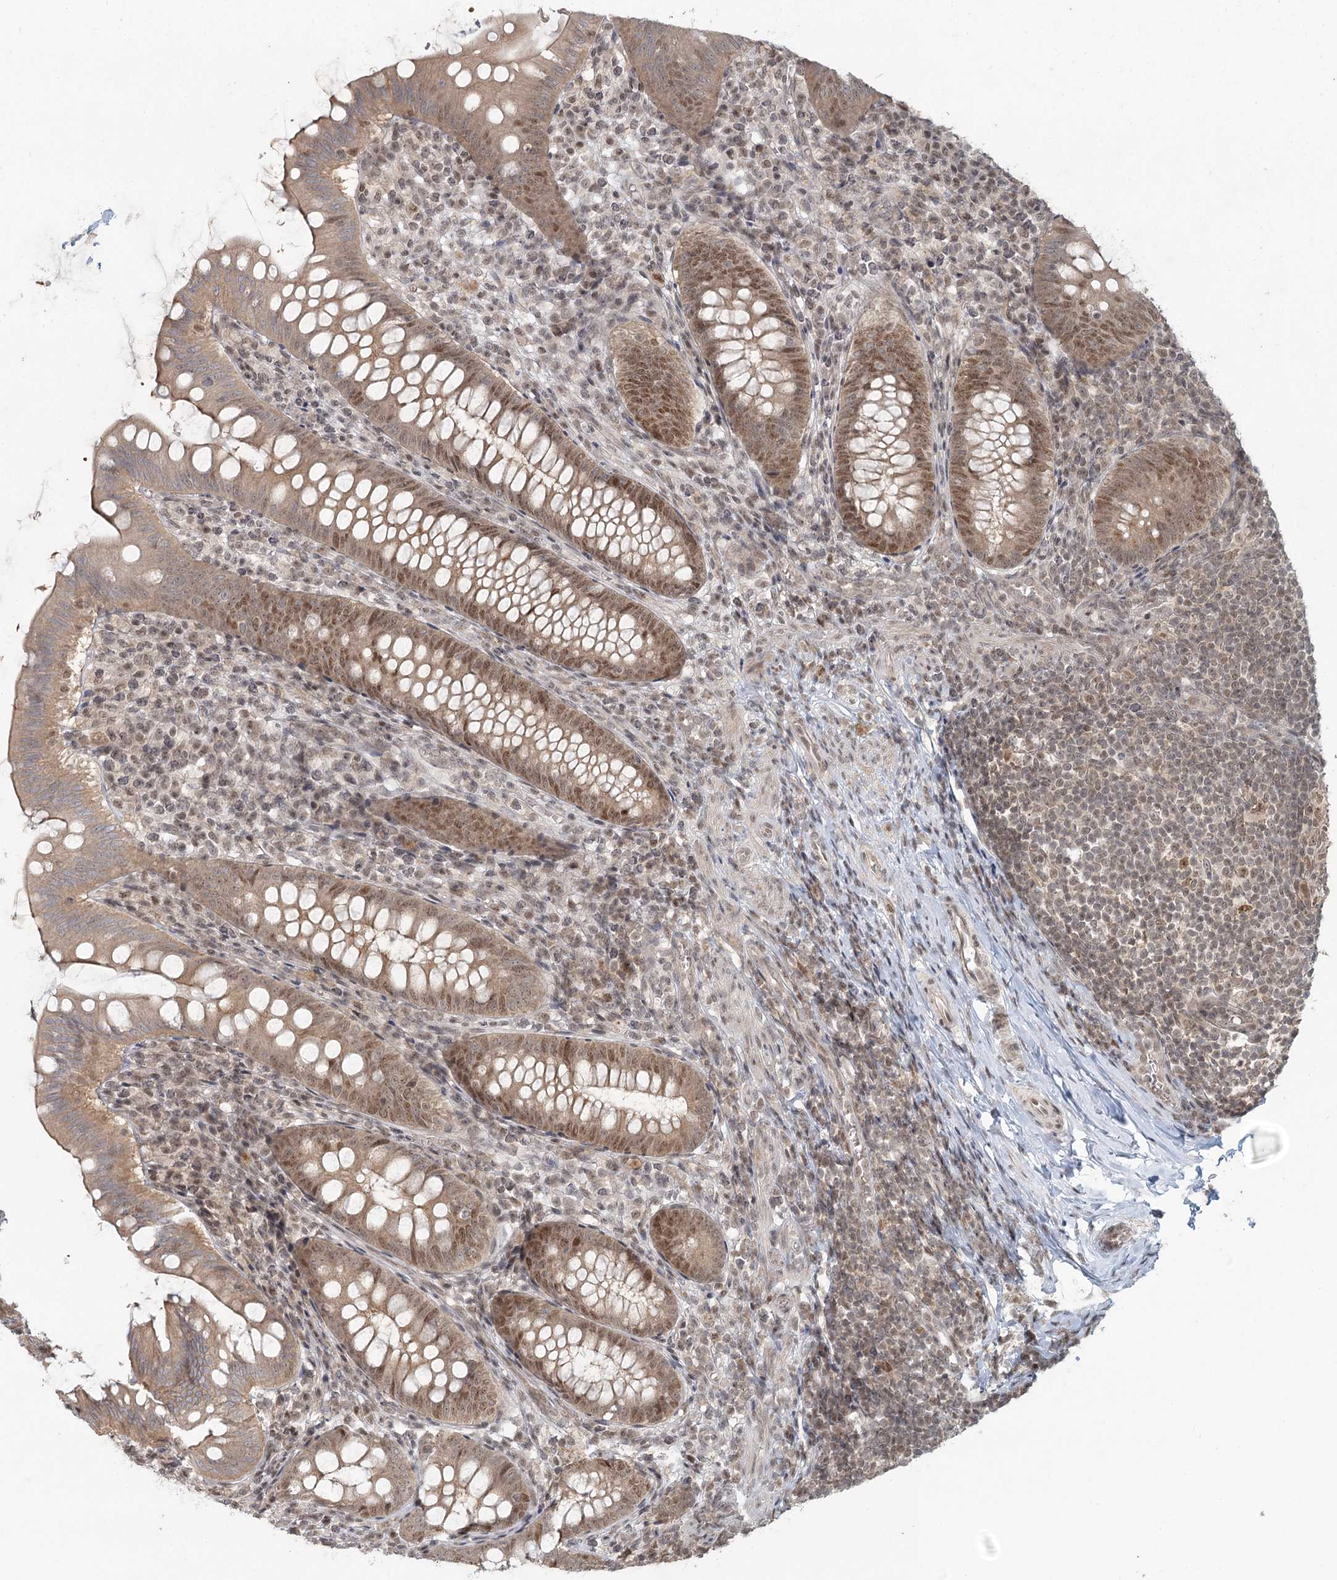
{"staining": {"intensity": "moderate", "quantity": ">75%", "location": "cytoplasmic/membranous,nuclear"}, "tissue": "appendix", "cell_type": "Glandular cells", "image_type": "normal", "snomed": [{"axis": "morphology", "description": "Normal tissue, NOS"}, {"axis": "topography", "description": "Appendix"}], "caption": "DAB immunohistochemical staining of normal human appendix shows moderate cytoplasmic/membranous,nuclear protein staining in about >75% of glandular cells. The staining was performed using DAB, with brown indicating positive protein expression. Nuclei are stained blue with hematoxylin.", "gene": "R3HCC1L", "patient": {"sex": "male", "age": 14}}